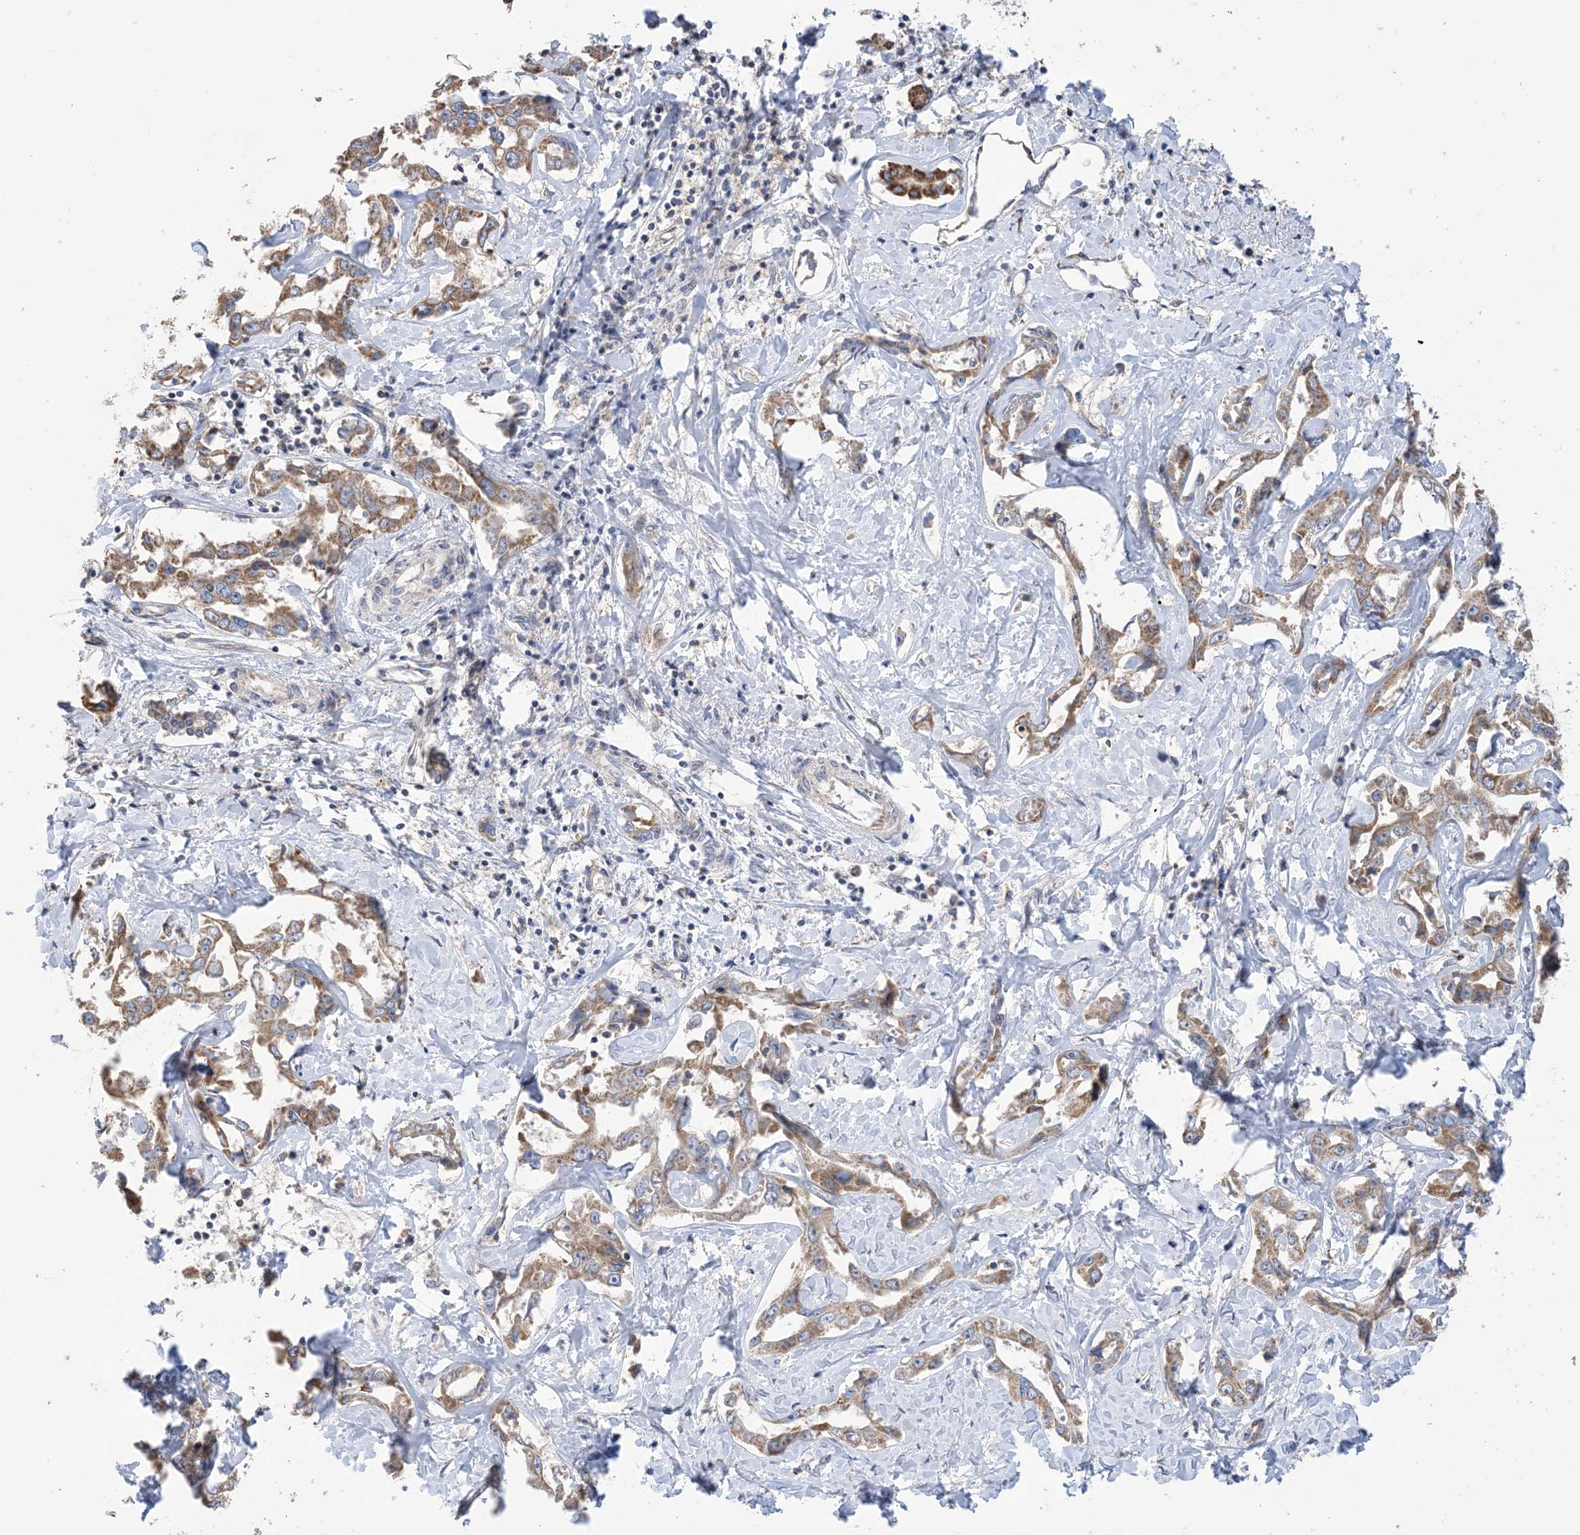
{"staining": {"intensity": "moderate", "quantity": ">75%", "location": "cytoplasmic/membranous"}, "tissue": "liver cancer", "cell_type": "Tumor cells", "image_type": "cancer", "snomed": [{"axis": "morphology", "description": "Cholangiocarcinoma"}, {"axis": "topography", "description": "Liver"}], "caption": "Liver cancer tissue exhibits moderate cytoplasmic/membranous expression in approximately >75% of tumor cells", "gene": "CLEC16A", "patient": {"sex": "male", "age": 59}}